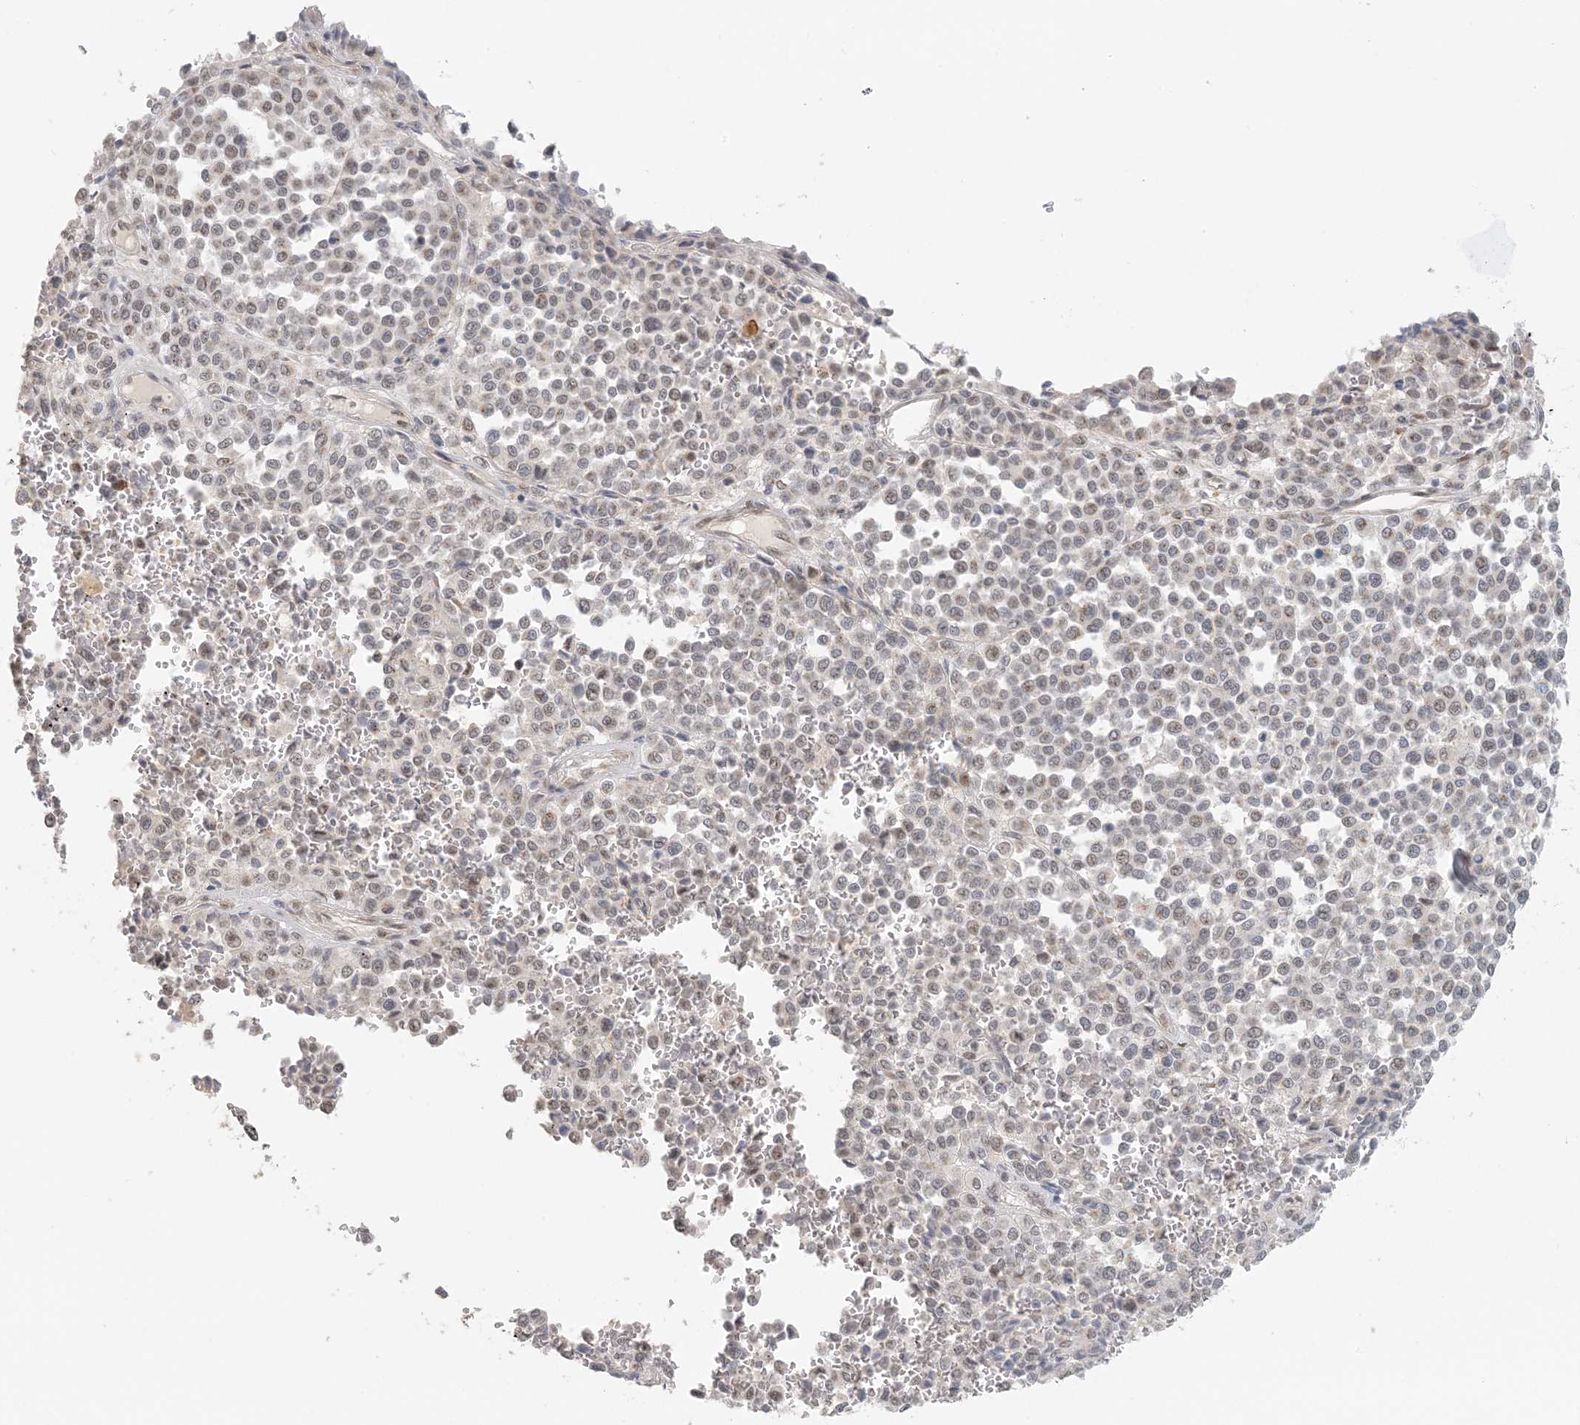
{"staining": {"intensity": "weak", "quantity": "25%-75%", "location": "cytoplasmic/membranous"}, "tissue": "melanoma", "cell_type": "Tumor cells", "image_type": "cancer", "snomed": [{"axis": "morphology", "description": "Malignant melanoma, Metastatic site"}, {"axis": "topography", "description": "Pancreas"}], "caption": "Melanoma was stained to show a protein in brown. There is low levels of weak cytoplasmic/membranous expression in about 25%-75% of tumor cells.", "gene": "ZCCHC4", "patient": {"sex": "female", "age": 30}}